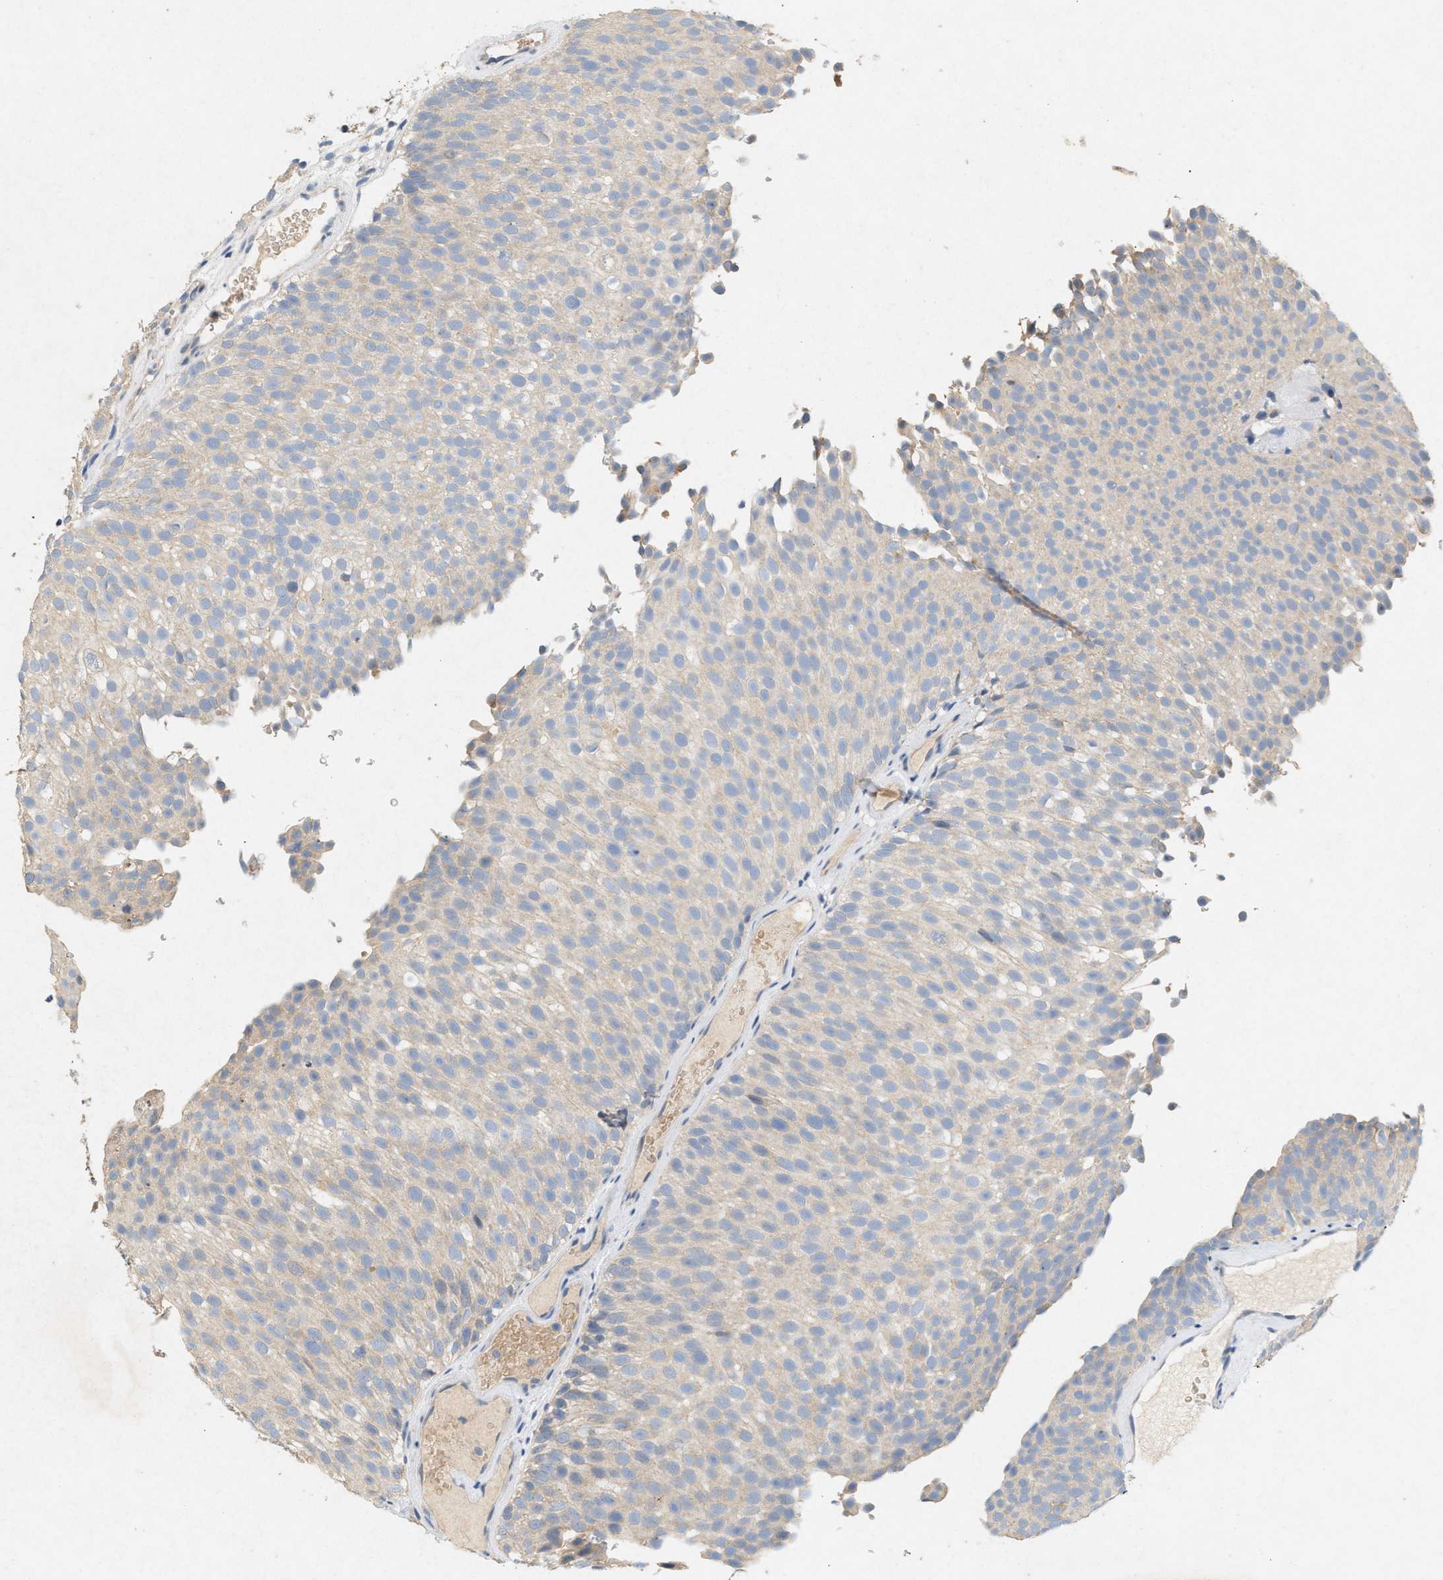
{"staining": {"intensity": "negative", "quantity": "none", "location": "none"}, "tissue": "urothelial cancer", "cell_type": "Tumor cells", "image_type": "cancer", "snomed": [{"axis": "morphology", "description": "Urothelial carcinoma, Low grade"}, {"axis": "topography", "description": "Urinary bladder"}], "caption": "The photomicrograph exhibits no significant expression in tumor cells of urothelial cancer. (DAB (3,3'-diaminobenzidine) immunohistochemistry (IHC) with hematoxylin counter stain).", "gene": "DCAF7", "patient": {"sex": "male", "age": 78}}